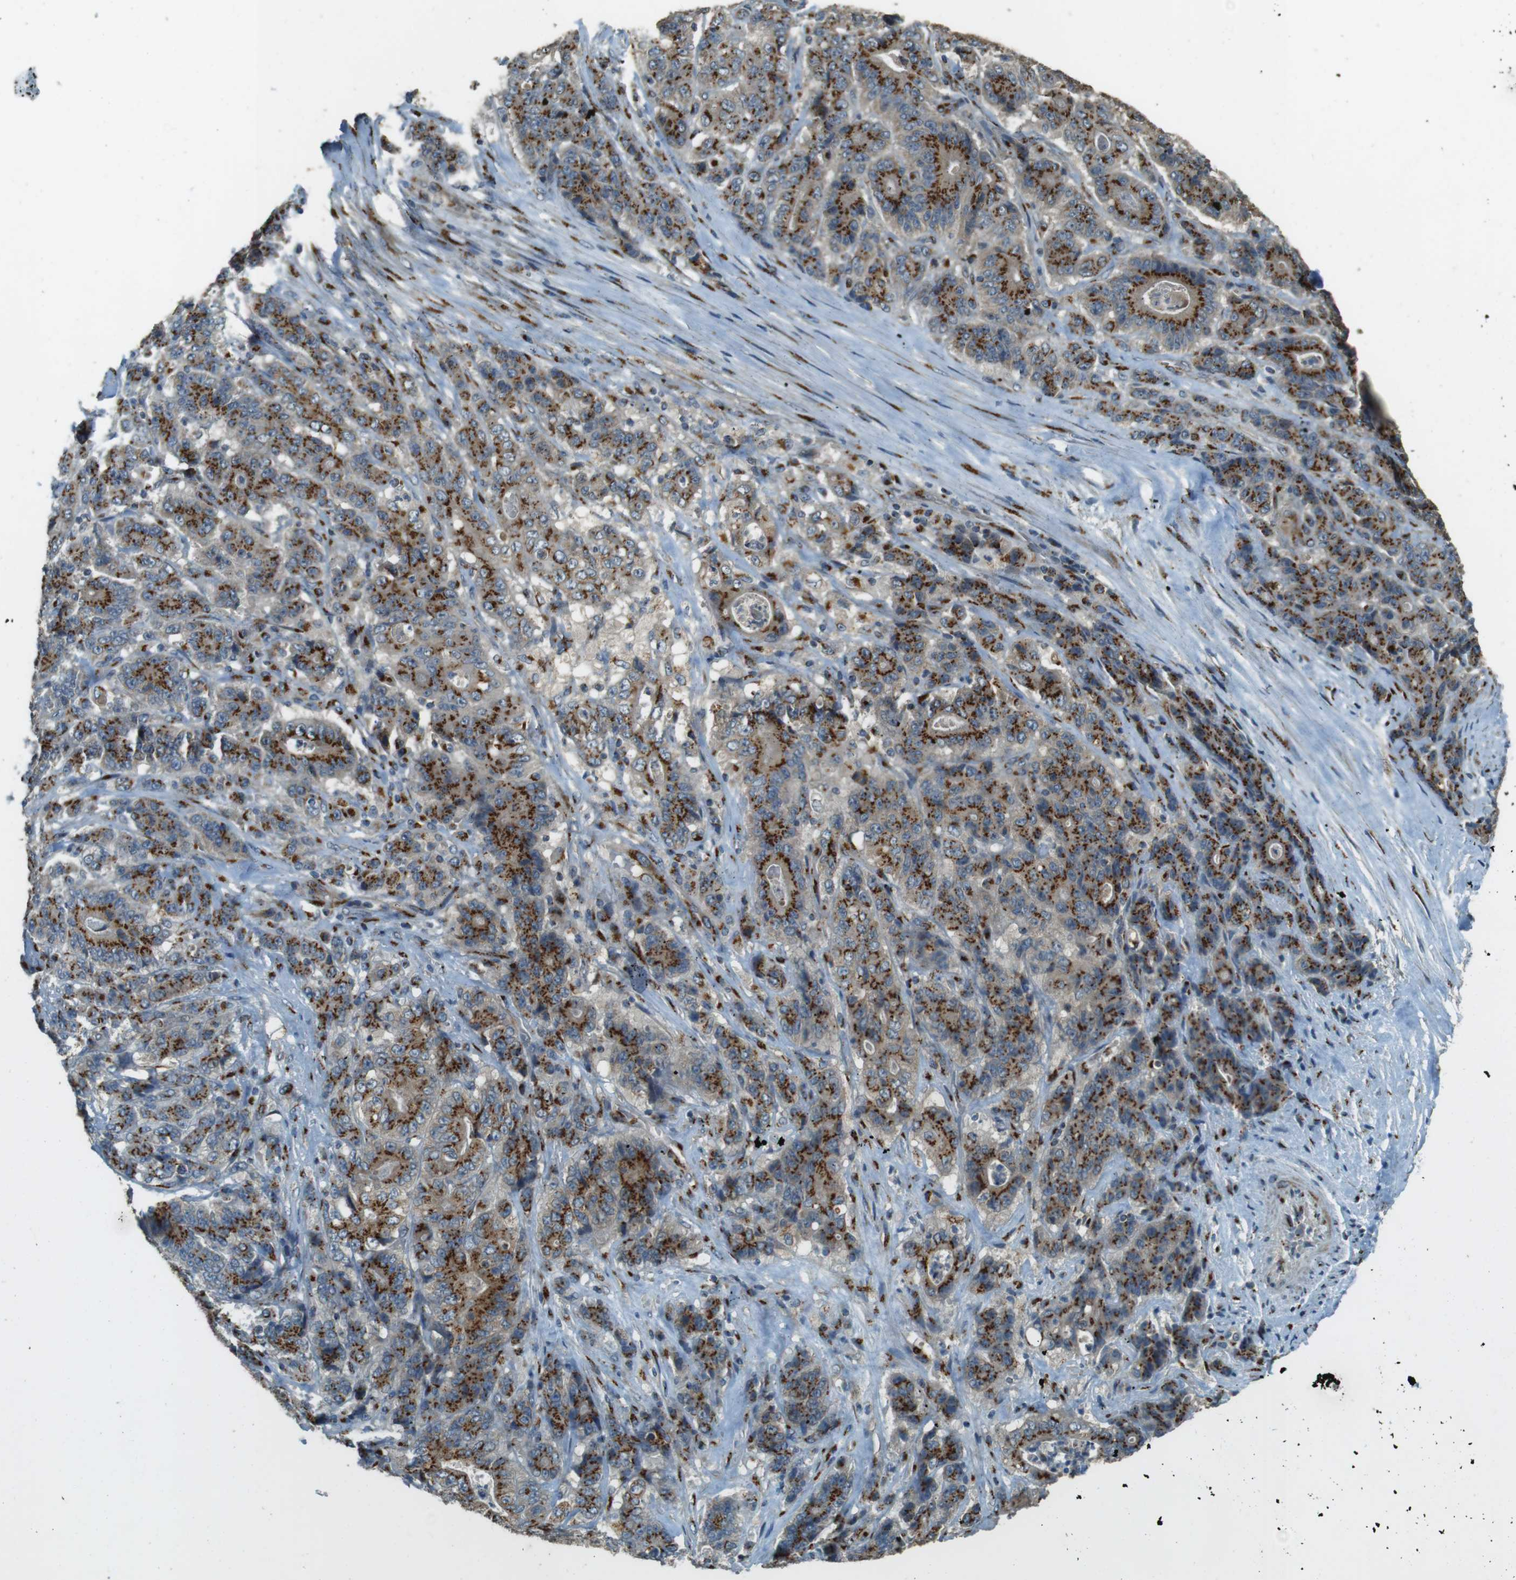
{"staining": {"intensity": "strong", "quantity": ">75%", "location": "cytoplasmic/membranous"}, "tissue": "stomach cancer", "cell_type": "Tumor cells", "image_type": "cancer", "snomed": [{"axis": "morphology", "description": "Adenocarcinoma, NOS"}, {"axis": "topography", "description": "Stomach"}], "caption": "Adenocarcinoma (stomach) tissue shows strong cytoplasmic/membranous positivity in about >75% of tumor cells", "gene": "TMEM115", "patient": {"sex": "female", "age": 73}}